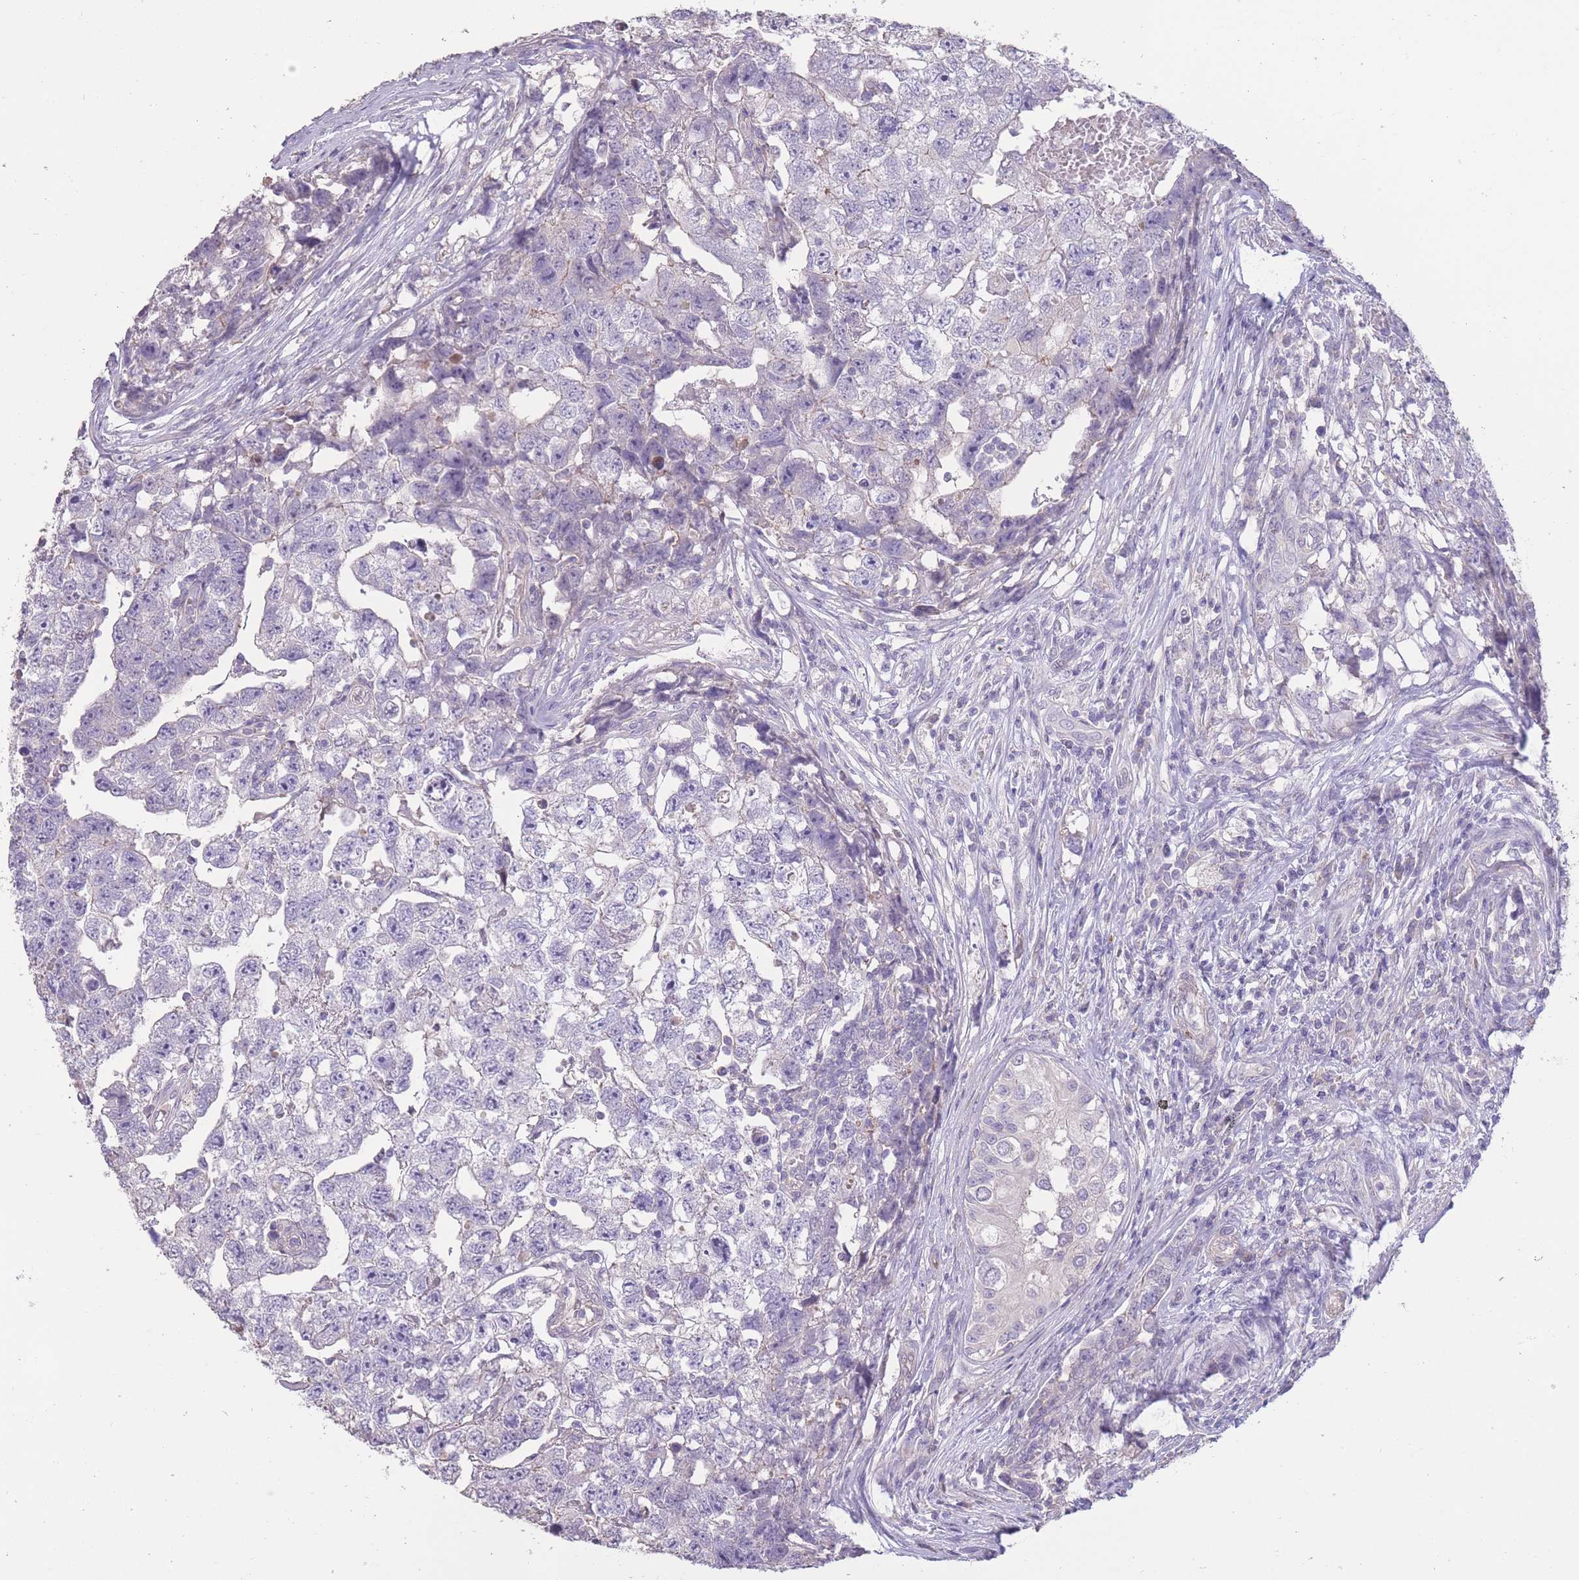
{"staining": {"intensity": "negative", "quantity": "none", "location": "none"}, "tissue": "testis cancer", "cell_type": "Tumor cells", "image_type": "cancer", "snomed": [{"axis": "morphology", "description": "Carcinoma, Embryonal, NOS"}, {"axis": "topography", "description": "Testis"}], "caption": "DAB immunohistochemical staining of human embryonal carcinoma (testis) displays no significant expression in tumor cells.", "gene": "RSPH10B", "patient": {"sex": "male", "age": 22}}